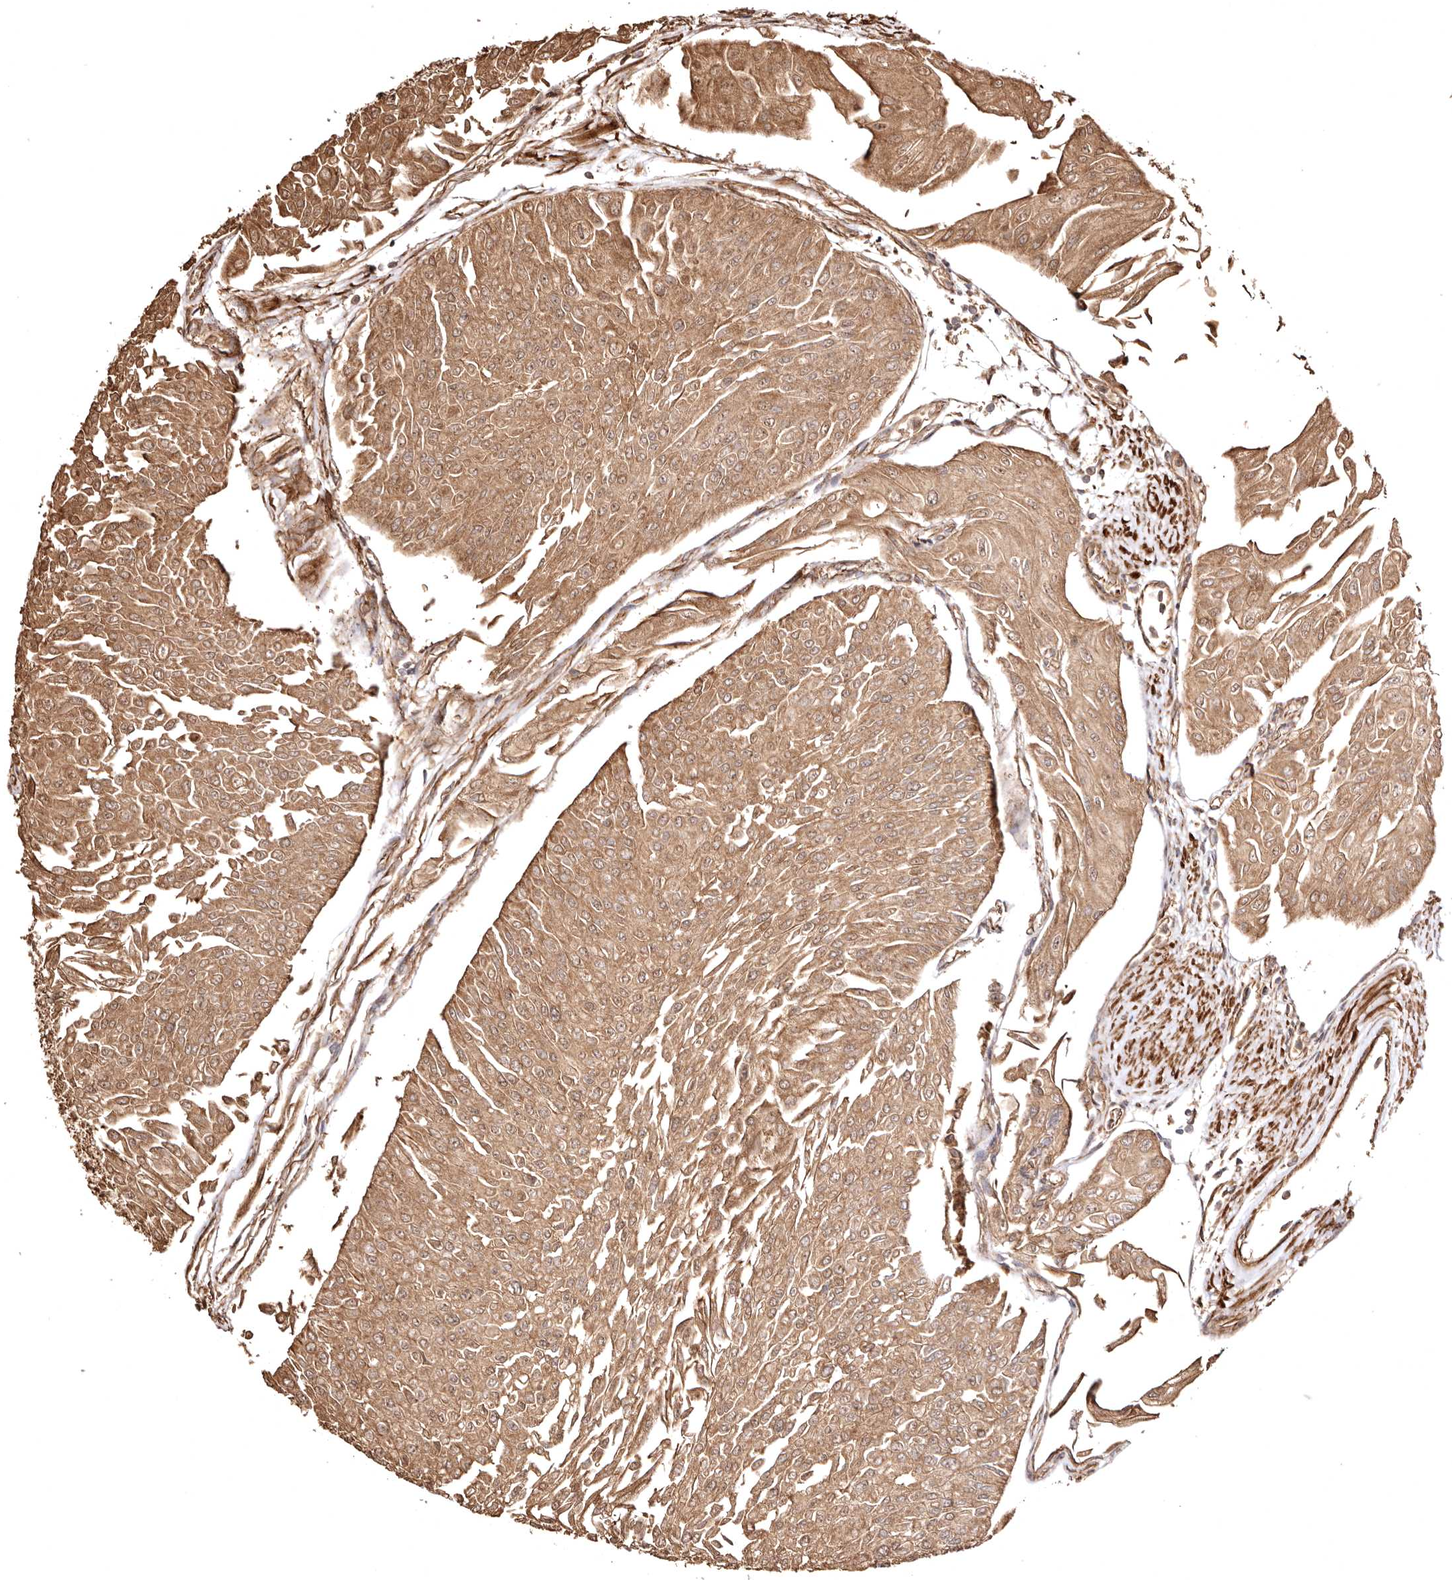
{"staining": {"intensity": "moderate", "quantity": ">75%", "location": "cytoplasmic/membranous"}, "tissue": "urothelial cancer", "cell_type": "Tumor cells", "image_type": "cancer", "snomed": [{"axis": "morphology", "description": "Urothelial carcinoma, Low grade"}, {"axis": "topography", "description": "Urinary bladder"}], "caption": "This photomicrograph displays immunohistochemistry (IHC) staining of human urothelial cancer, with medium moderate cytoplasmic/membranous staining in about >75% of tumor cells.", "gene": "MACC1", "patient": {"sex": "male", "age": 67}}